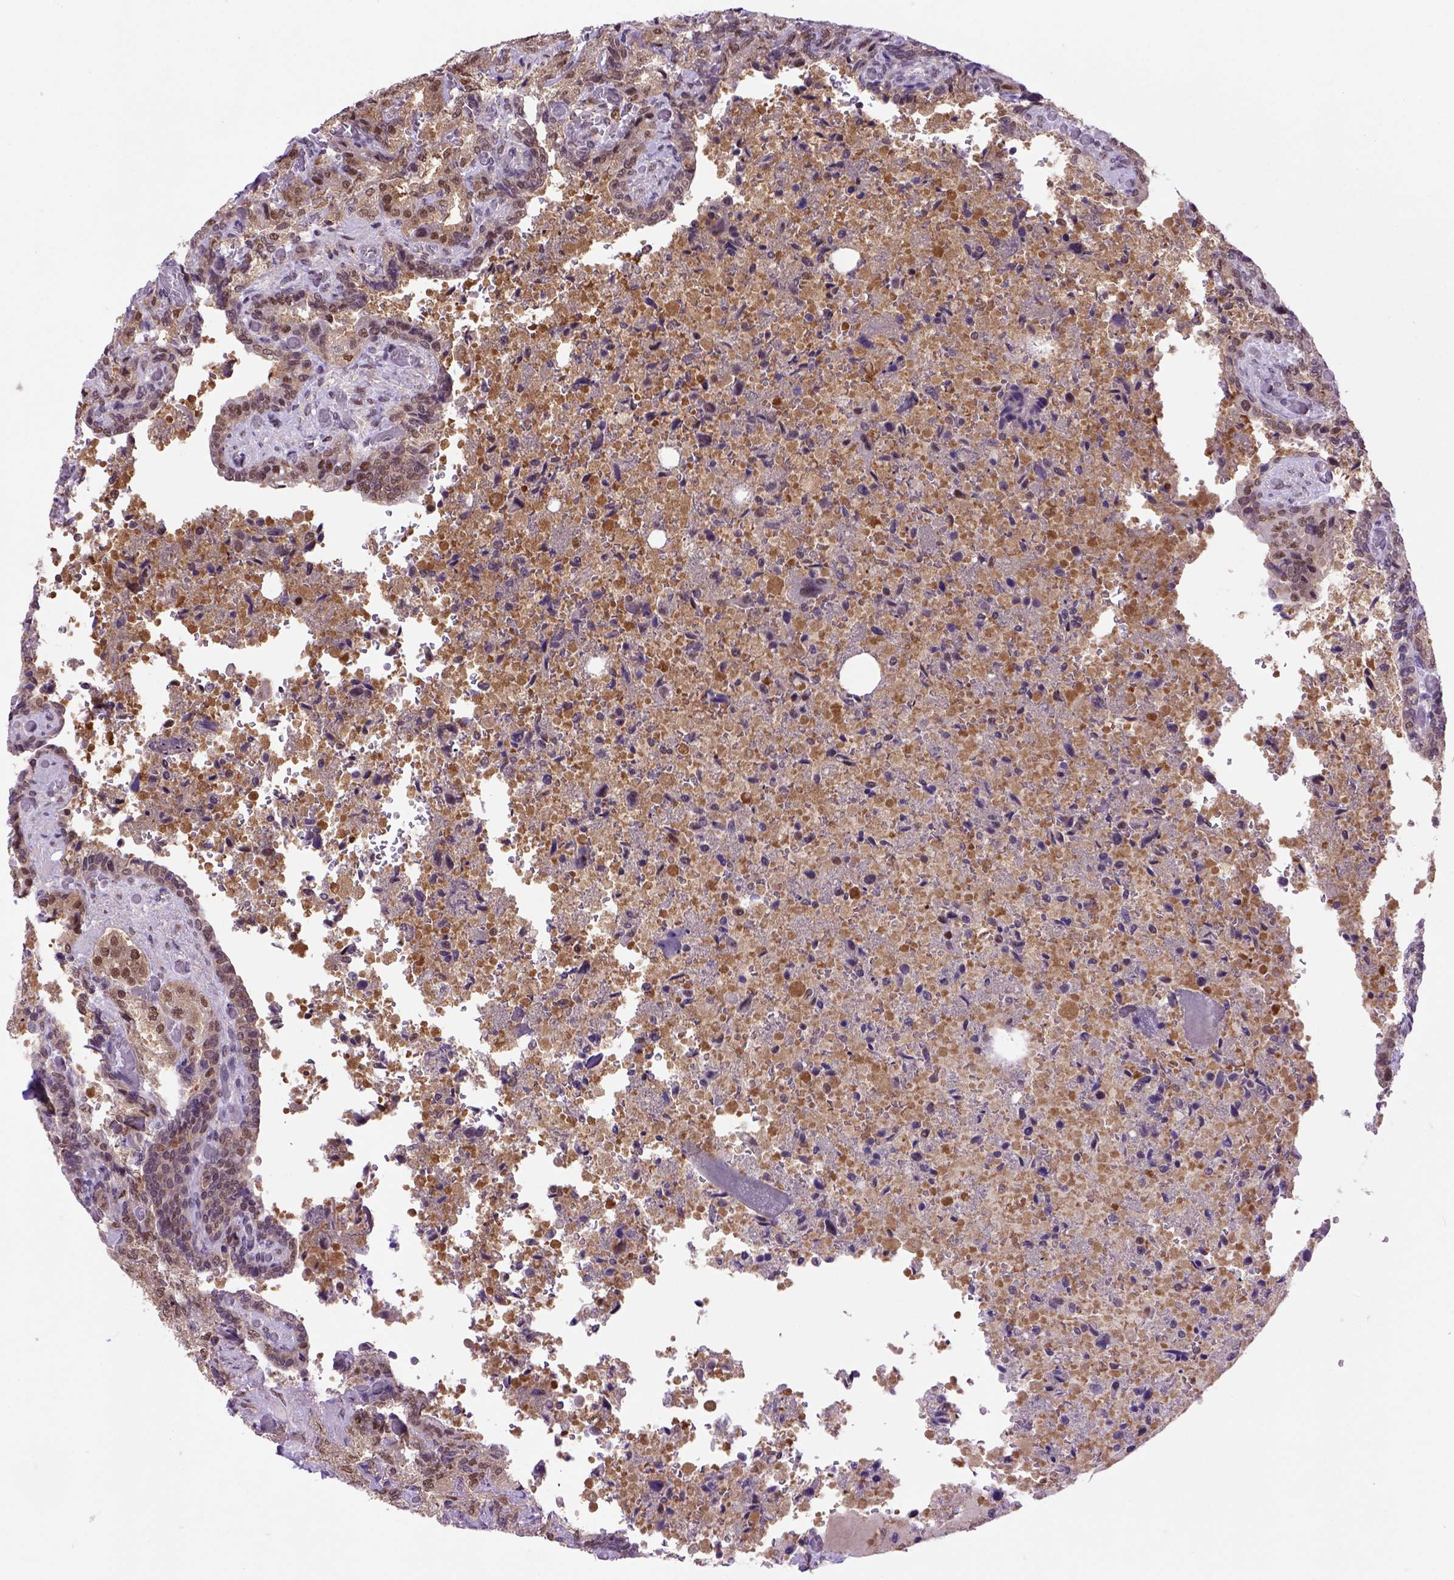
{"staining": {"intensity": "moderate", "quantity": ">75%", "location": "nuclear"}, "tissue": "seminal vesicle", "cell_type": "Glandular cells", "image_type": "normal", "snomed": [{"axis": "morphology", "description": "Normal tissue, NOS"}, {"axis": "topography", "description": "Seminal veicle"}], "caption": "The photomicrograph reveals a brown stain indicating the presence of a protein in the nuclear of glandular cells in seminal vesicle. (IHC, brightfield microscopy, high magnification).", "gene": "PSMC2", "patient": {"sex": "male", "age": 68}}